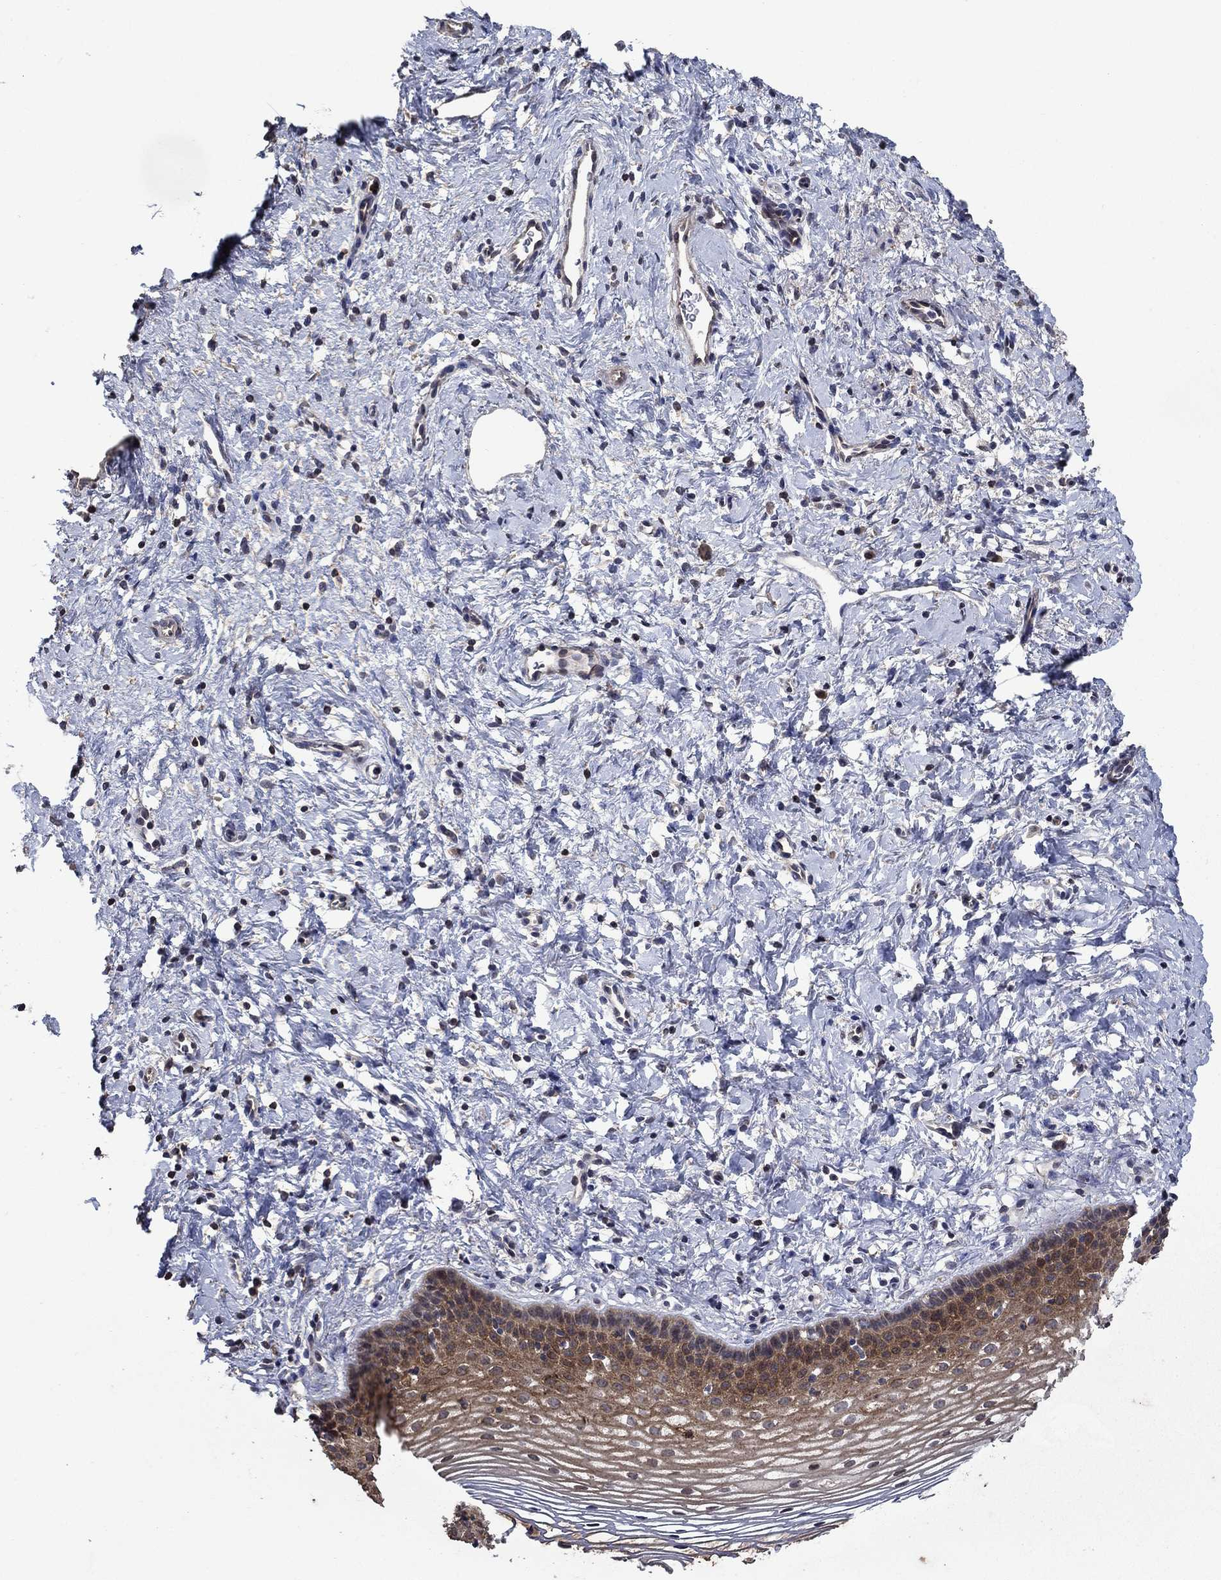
{"staining": {"intensity": "negative", "quantity": "none", "location": "none"}, "tissue": "cervix", "cell_type": "Glandular cells", "image_type": "normal", "snomed": [{"axis": "morphology", "description": "Normal tissue, NOS"}, {"axis": "topography", "description": "Cervix"}], "caption": "A micrograph of cervix stained for a protein demonstrates no brown staining in glandular cells.", "gene": "DVL1", "patient": {"sex": "female", "age": 39}}